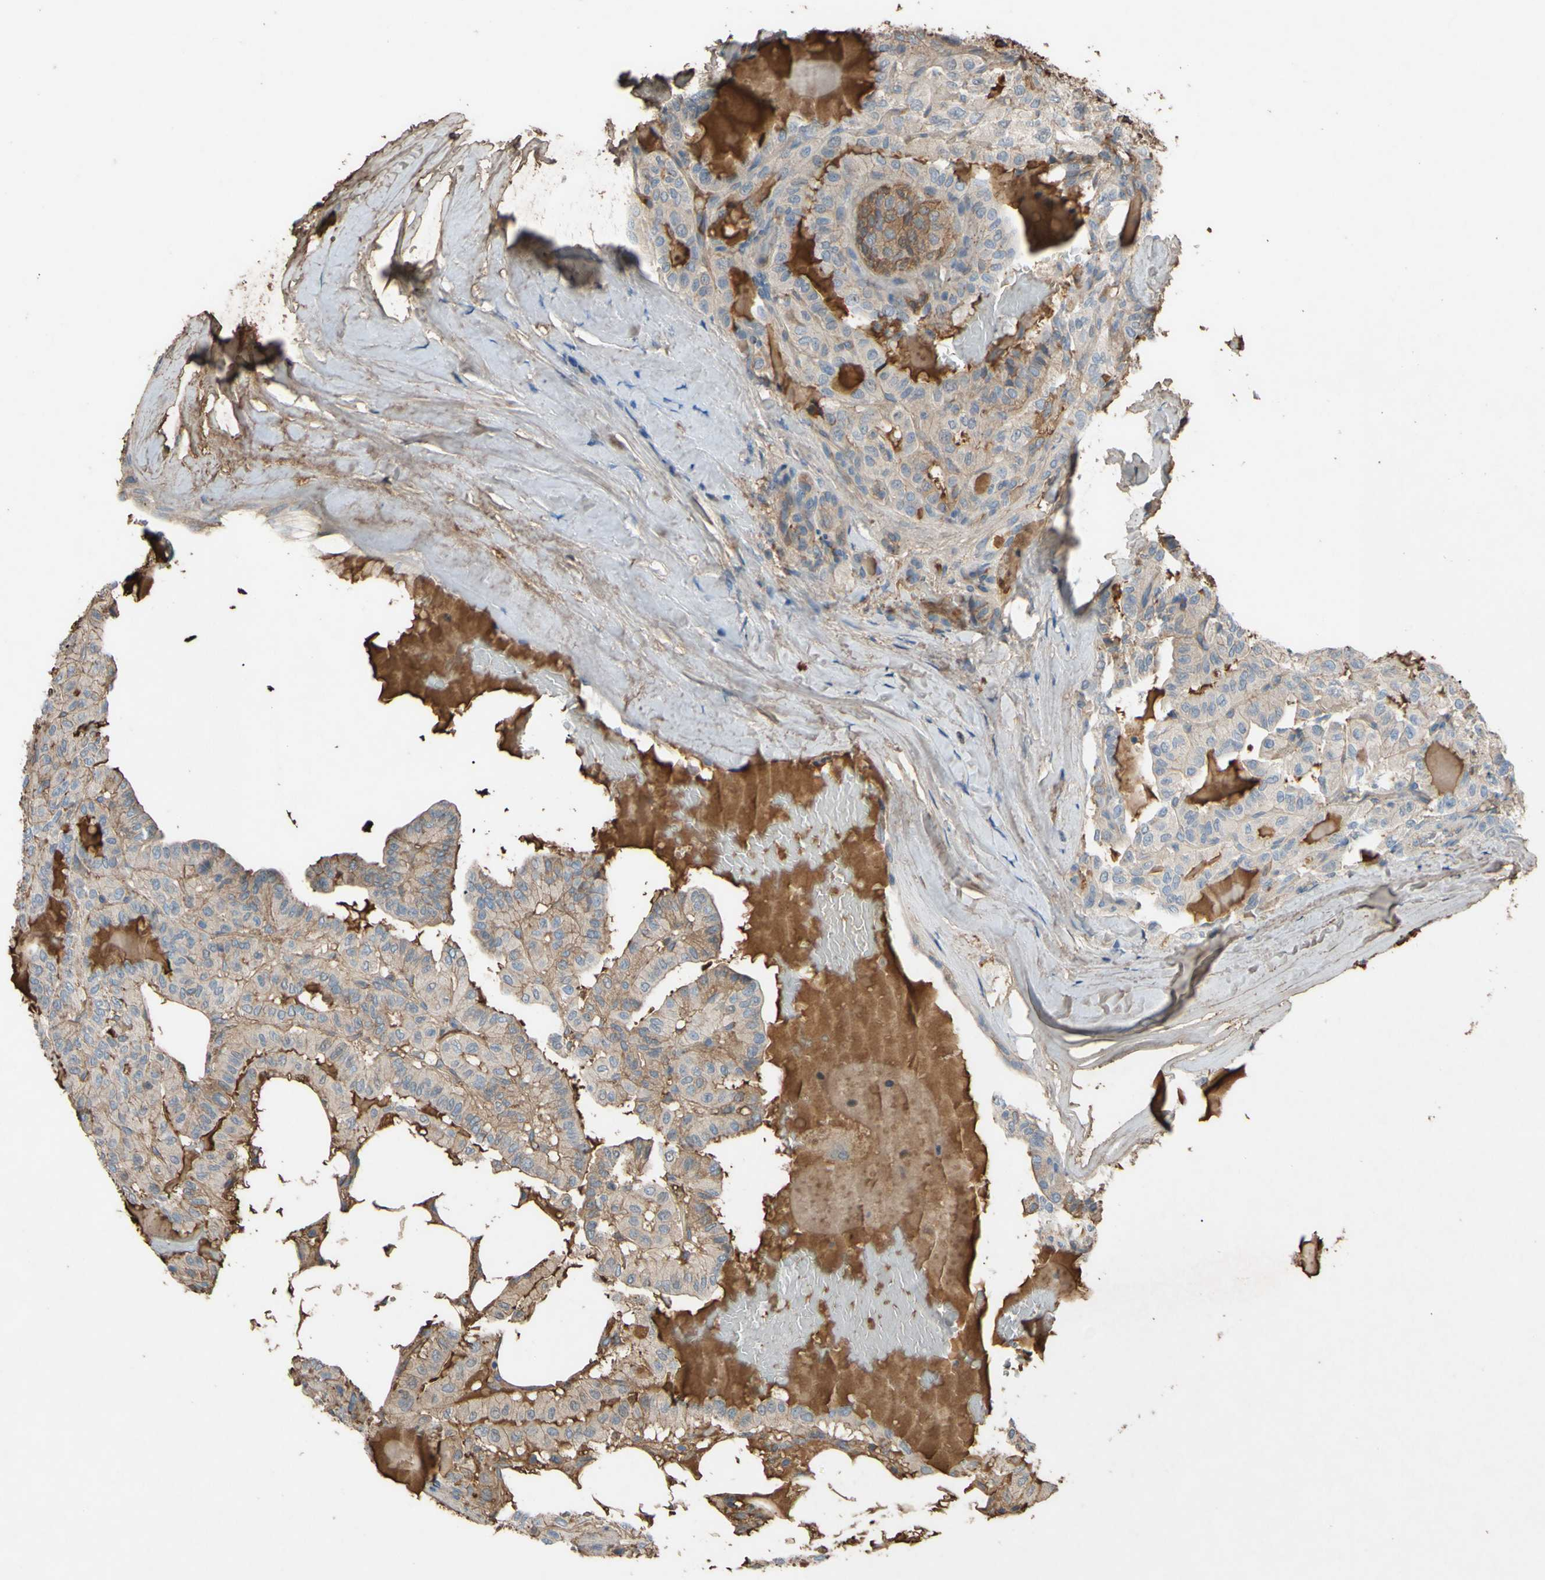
{"staining": {"intensity": "weak", "quantity": "25%-75%", "location": "cytoplasmic/membranous"}, "tissue": "thyroid cancer", "cell_type": "Tumor cells", "image_type": "cancer", "snomed": [{"axis": "morphology", "description": "Papillary adenocarcinoma, NOS"}, {"axis": "topography", "description": "Thyroid gland"}], "caption": "Protein staining of thyroid cancer (papillary adenocarcinoma) tissue displays weak cytoplasmic/membranous staining in about 25%-75% of tumor cells.", "gene": "PTGDS", "patient": {"sex": "male", "age": 77}}